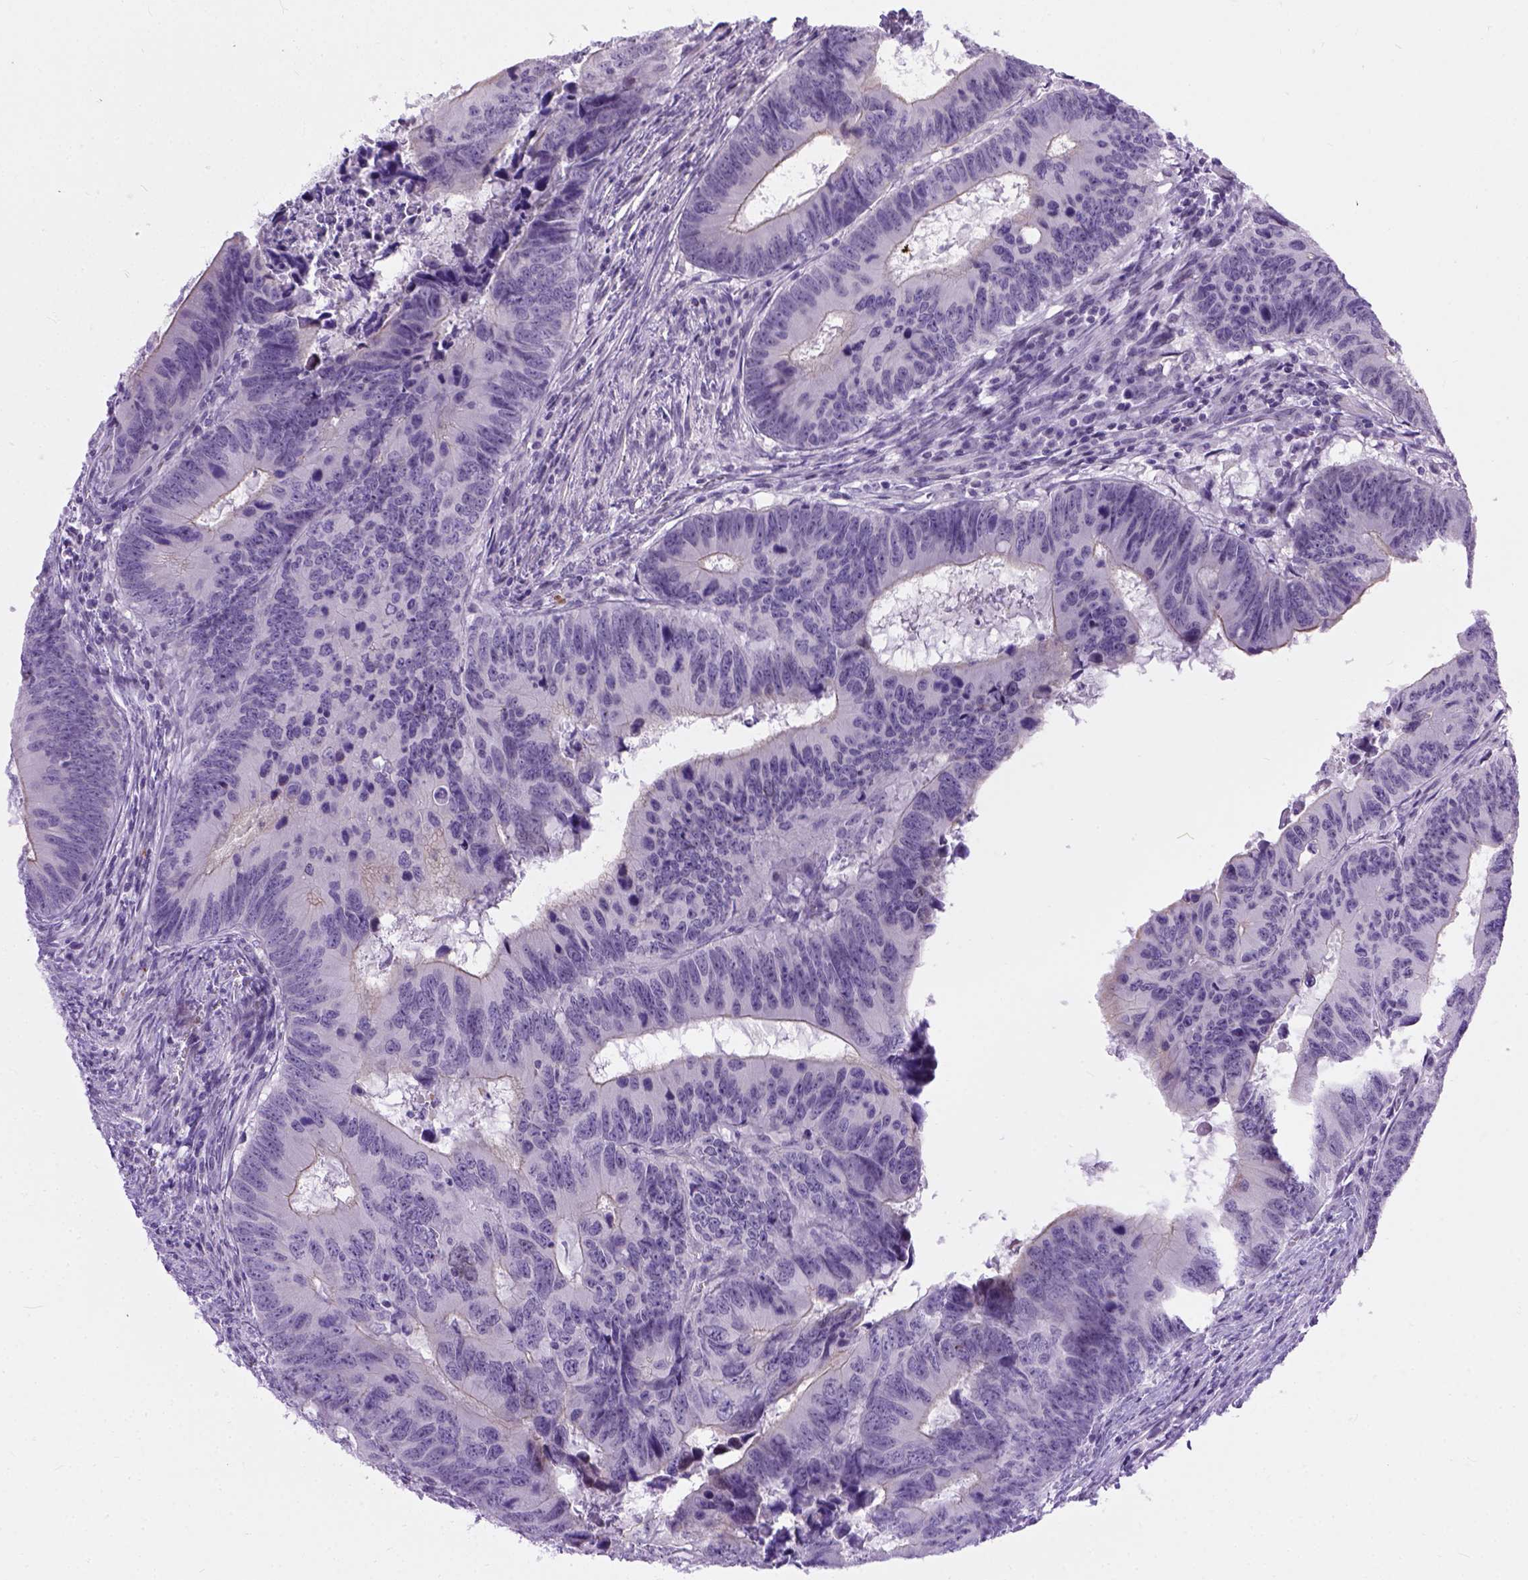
{"staining": {"intensity": "negative", "quantity": "none", "location": "none"}, "tissue": "colorectal cancer", "cell_type": "Tumor cells", "image_type": "cancer", "snomed": [{"axis": "morphology", "description": "Adenocarcinoma, NOS"}, {"axis": "topography", "description": "Colon"}], "caption": "Histopathology image shows no significant protein expression in tumor cells of colorectal cancer.", "gene": "FAM184B", "patient": {"sex": "female", "age": 82}}